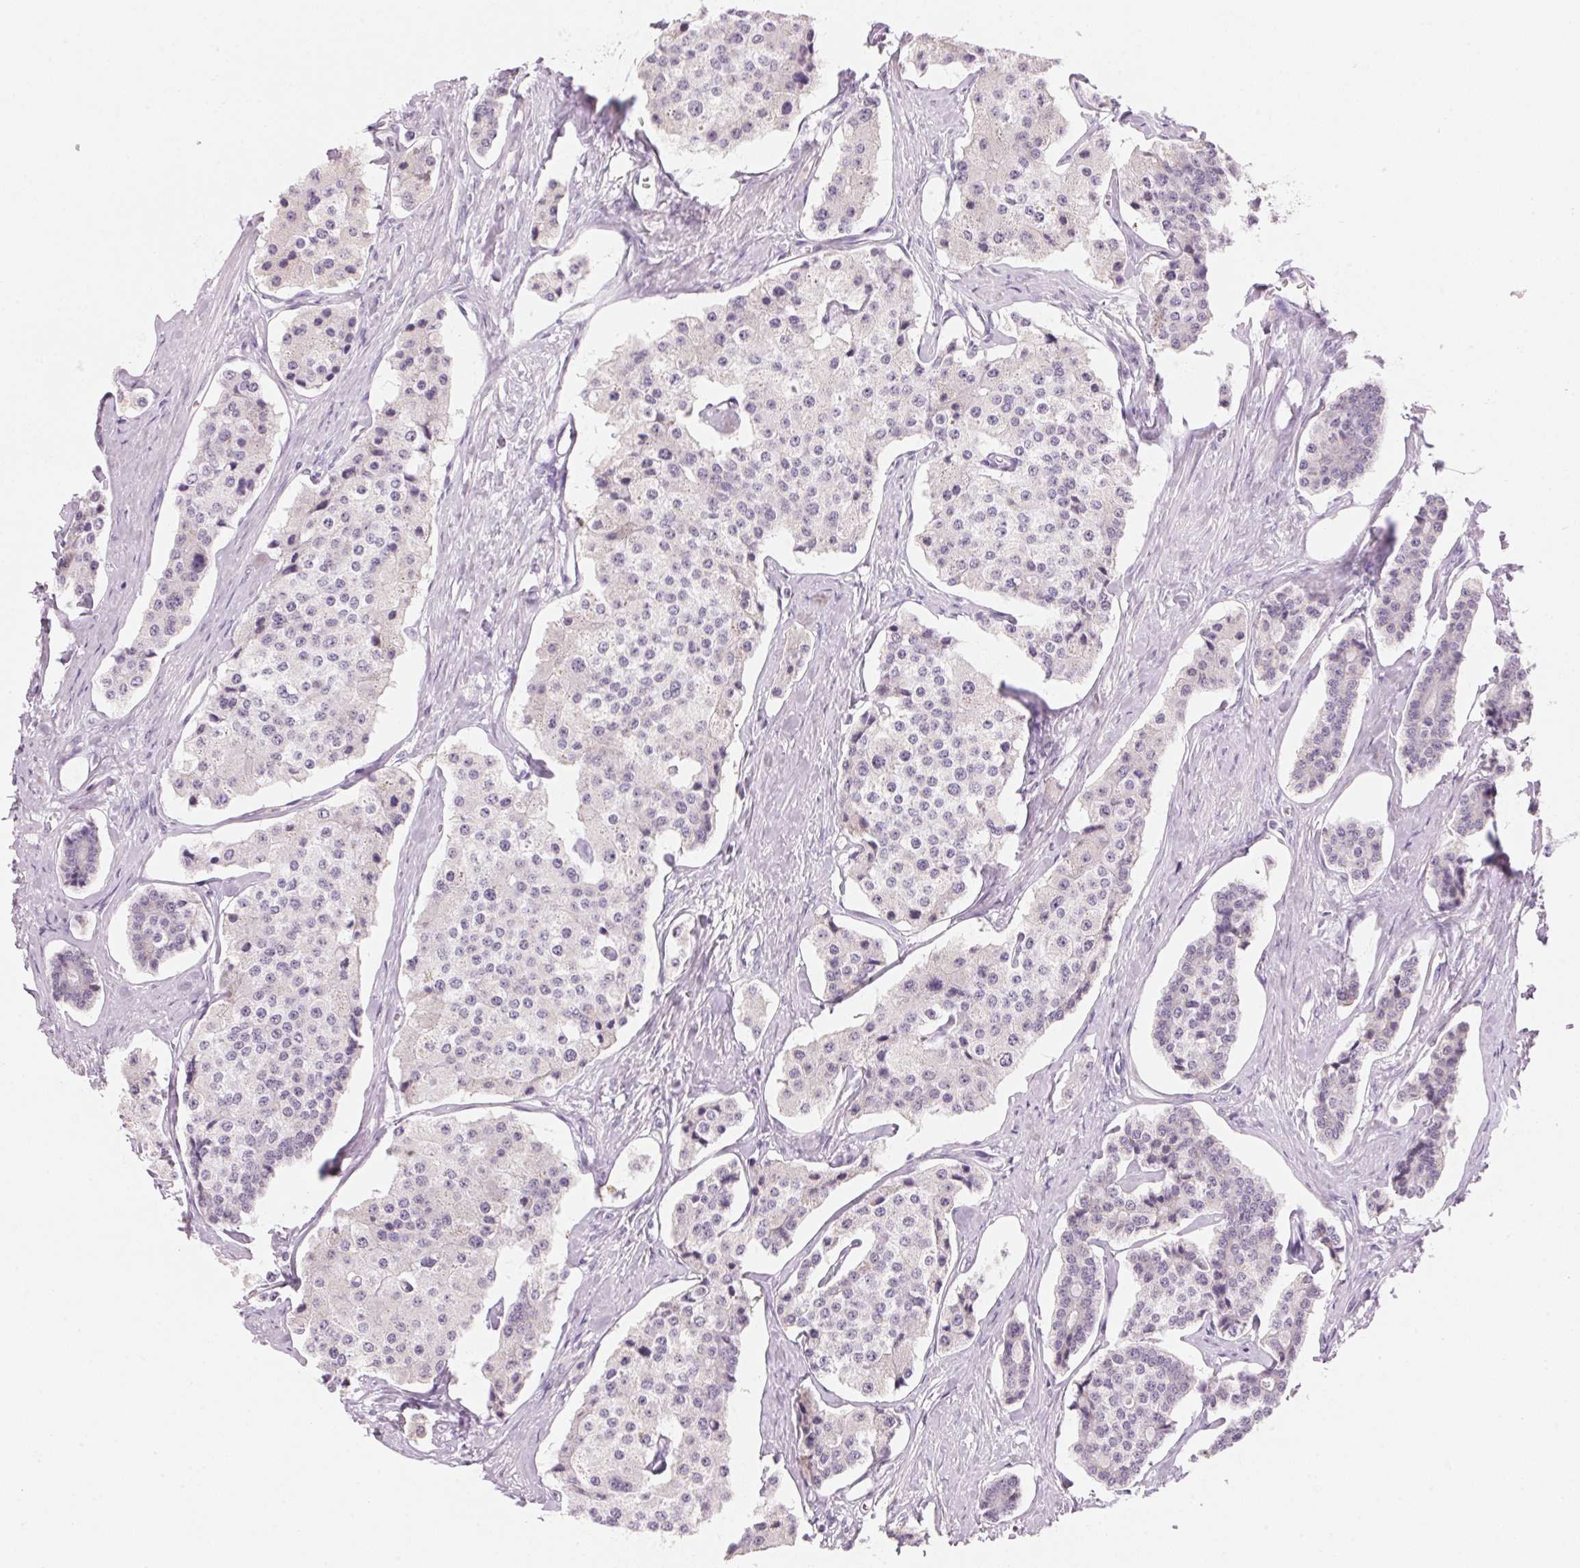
{"staining": {"intensity": "negative", "quantity": "none", "location": "none"}, "tissue": "carcinoid", "cell_type": "Tumor cells", "image_type": "cancer", "snomed": [{"axis": "morphology", "description": "Carcinoid, malignant, NOS"}, {"axis": "topography", "description": "Small intestine"}], "caption": "Human carcinoid (malignant) stained for a protein using IHC exhibits no expression in tumor cells.", "gene": "CYP11B1", "patient": {"sex": "female", "age": 65}}